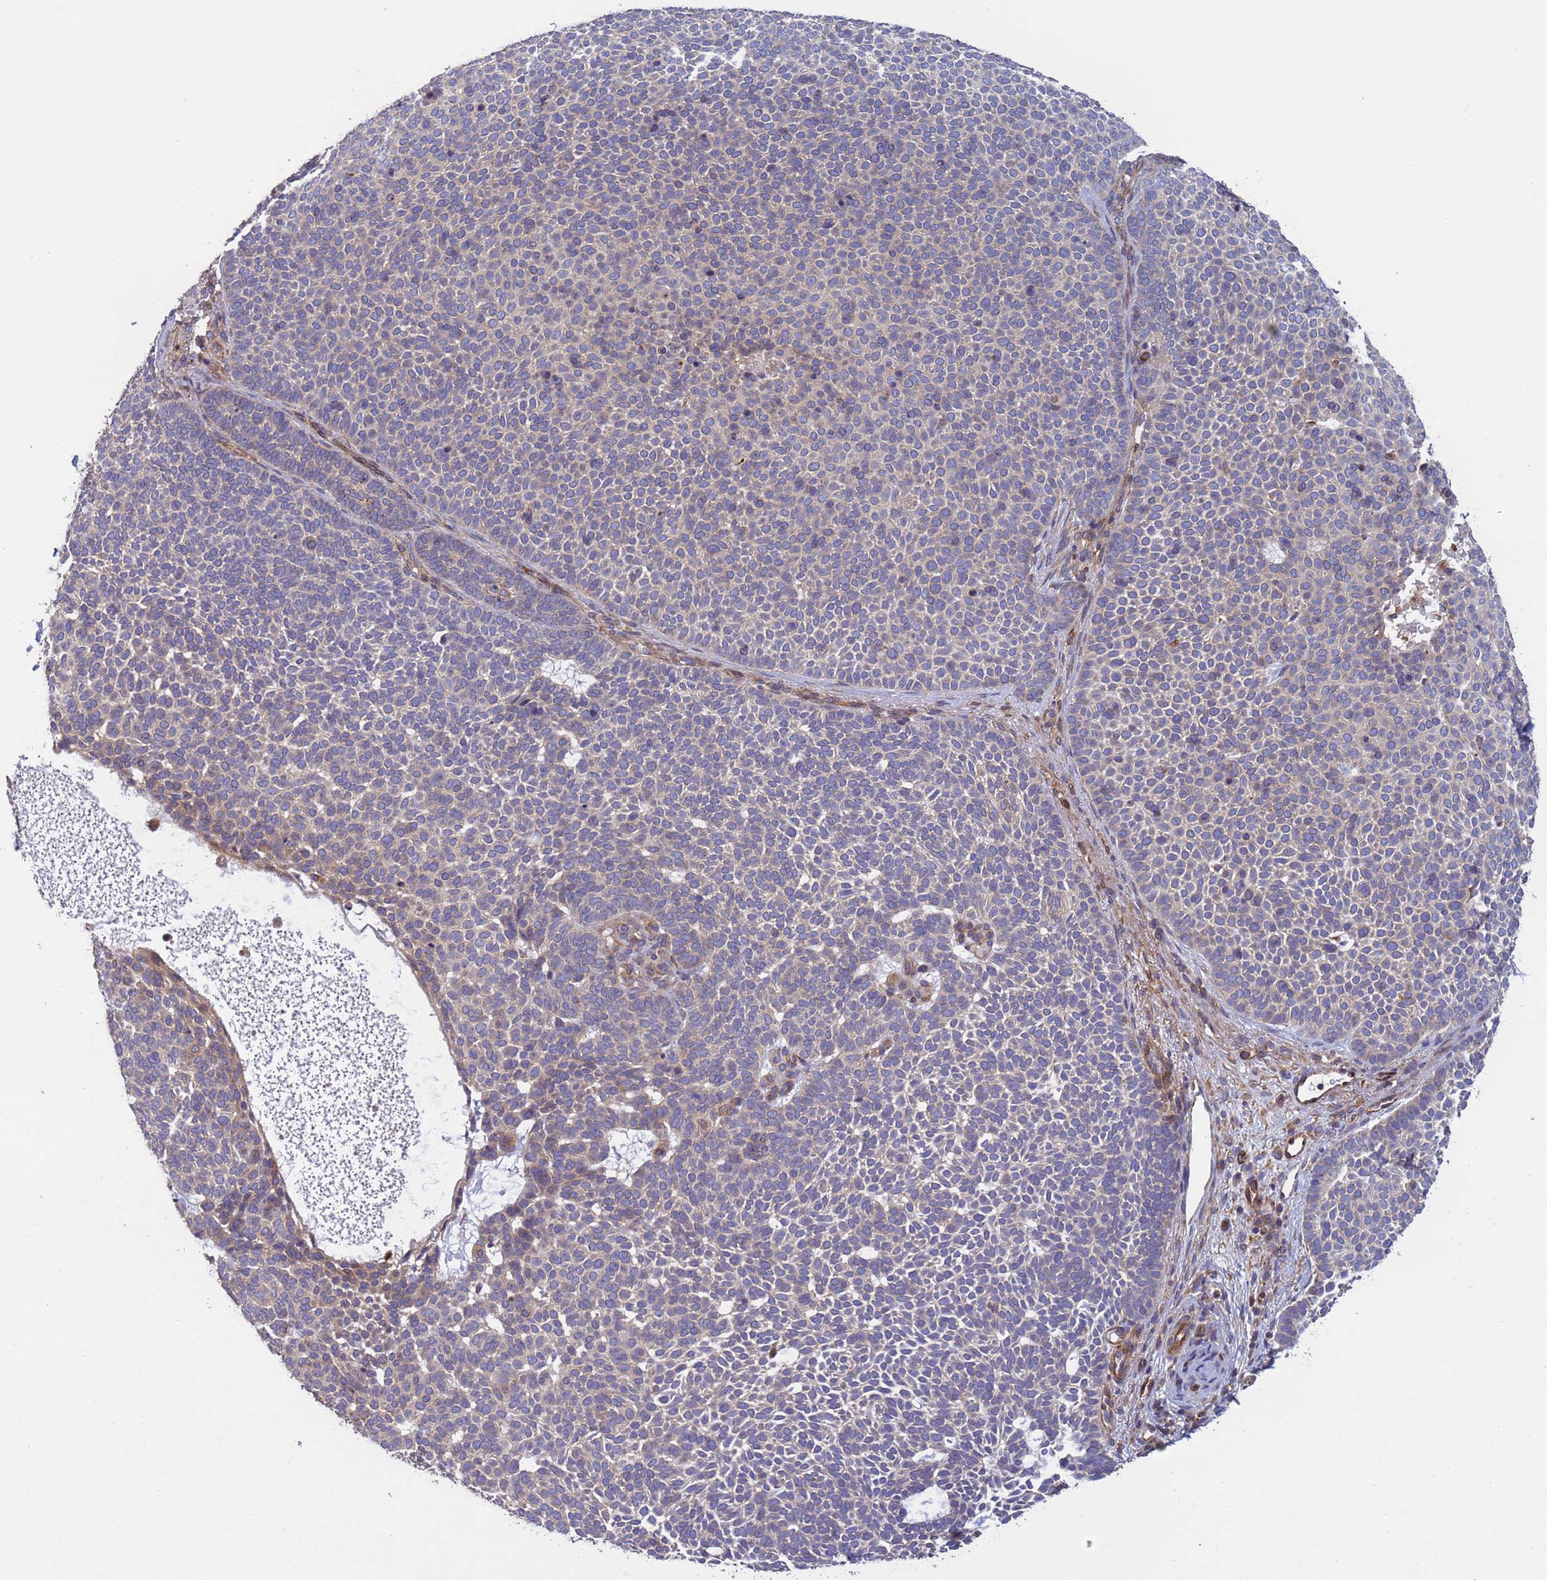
{"staining": {"intensity": "weak", "quantity": "<25%", "location": "cytoplasmic/membranous"}, "tissue": "skin cancer", "cell_type": "Tumor cells", "image_type": "cancer", "snomed": [{"axis": "morphology", "description": "Basal cell carcinoma"}, {"axis": "topography", "description": "Skin"}], "caption": "There is no significant staining in tumor cells of skin basal cell carcinoma.", "gene": "RAB10", "patient": {"sex": "female", "age": 77}}